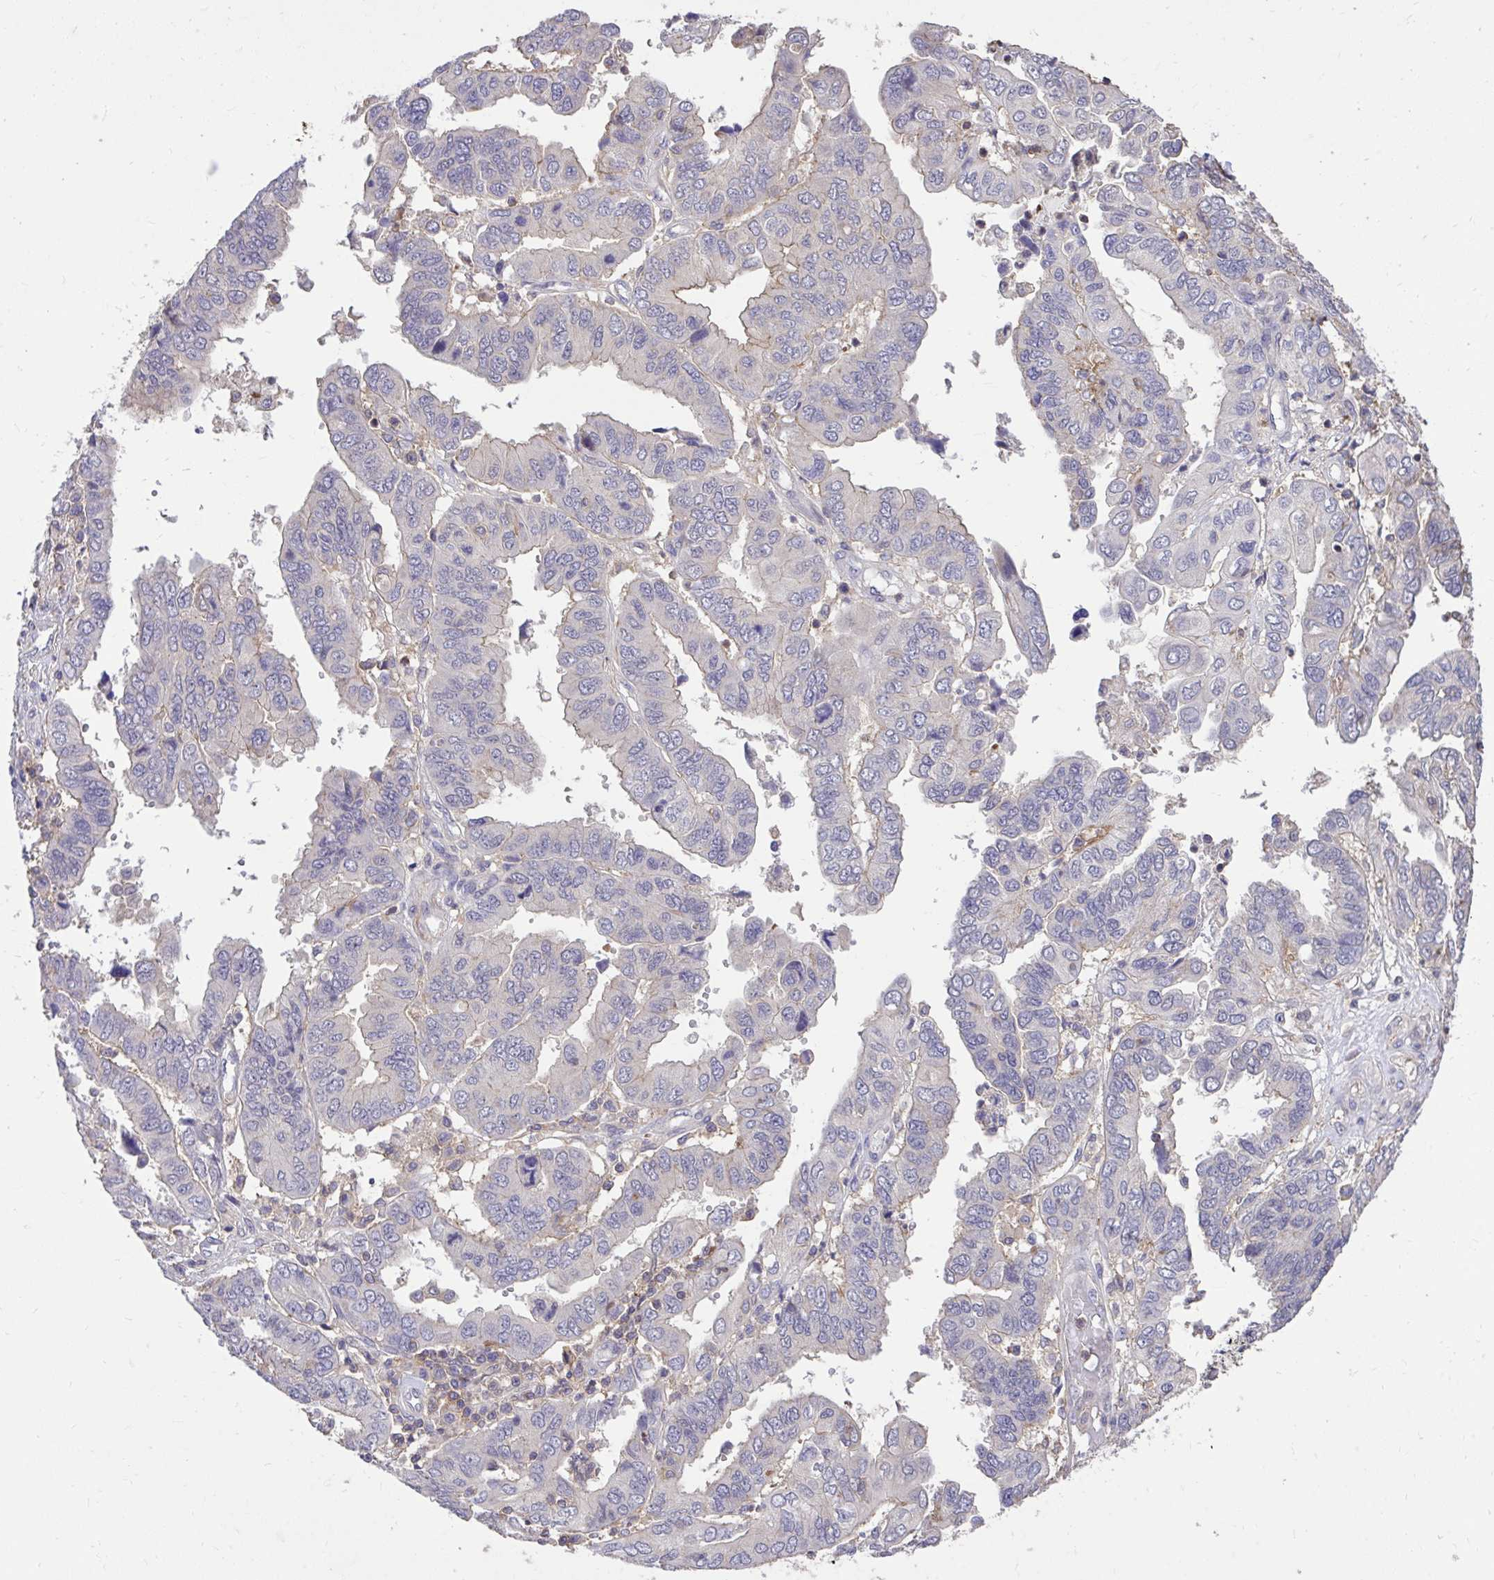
{"staining": {"intensity": "weak", "quantity": "<25%", "location": "cytoplasmic/membranous"}, "tissue": "ovarian cancer", "cell_type": "Tumor cells", "image_type": "cancer", "snomed": [{"axis": "morphology", "description": "Cystadenocarcinoma, serous, NOS"}, {"axis": "topography", "description": "Ovary"}], "caption": "Immunohistochemistry micrograph of neoplastic tissue: human serous cystadenocarcinoma (ovarian) stained with DAB (3,3'-diaminobenzidine) exhibits no significant protein positivity in tumor cells.", "gene": "IGFL2", "patient": {"sex": "female", "age": 79}}